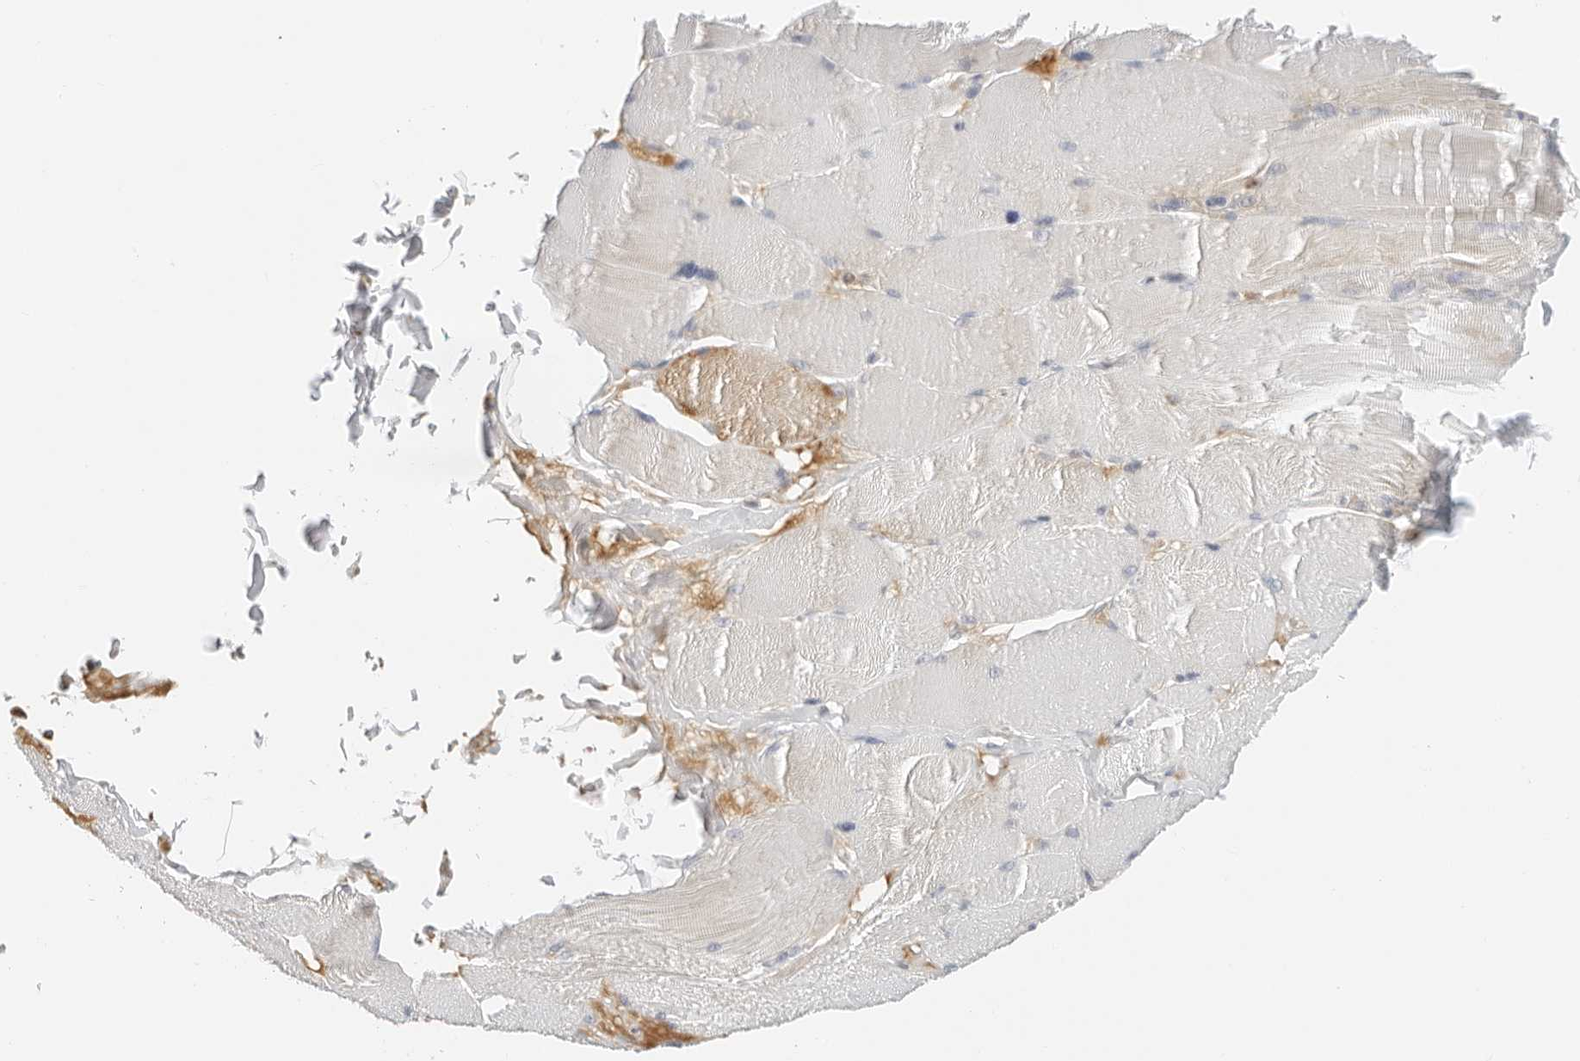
{"staining": {"intensity": "weak", "quantity": "<25%", "location": "cytoplasmic/membranous"}, "tissue": "skeletal muscle", "cell_type": "Myocytes", "image_type": "normal", "snomed": [{"axis": "morphology", "description": "Normal tissue, NOS"}, {"axis": "topography", "description": "Skin"}, {"axis": "topography", "description": "Skeletal muscle"}], "caption": "High power microscopy photomicrograph of an immunohistochemistry (IHC) photomicrograph of unremarkable skeletal muscle, revealing no significant staining in myocytes. (DAB immunohistochemistry with hematoxylin counter stain).", "gene": "RC3H1", "patient": {"sex": "male", "age": 83}}